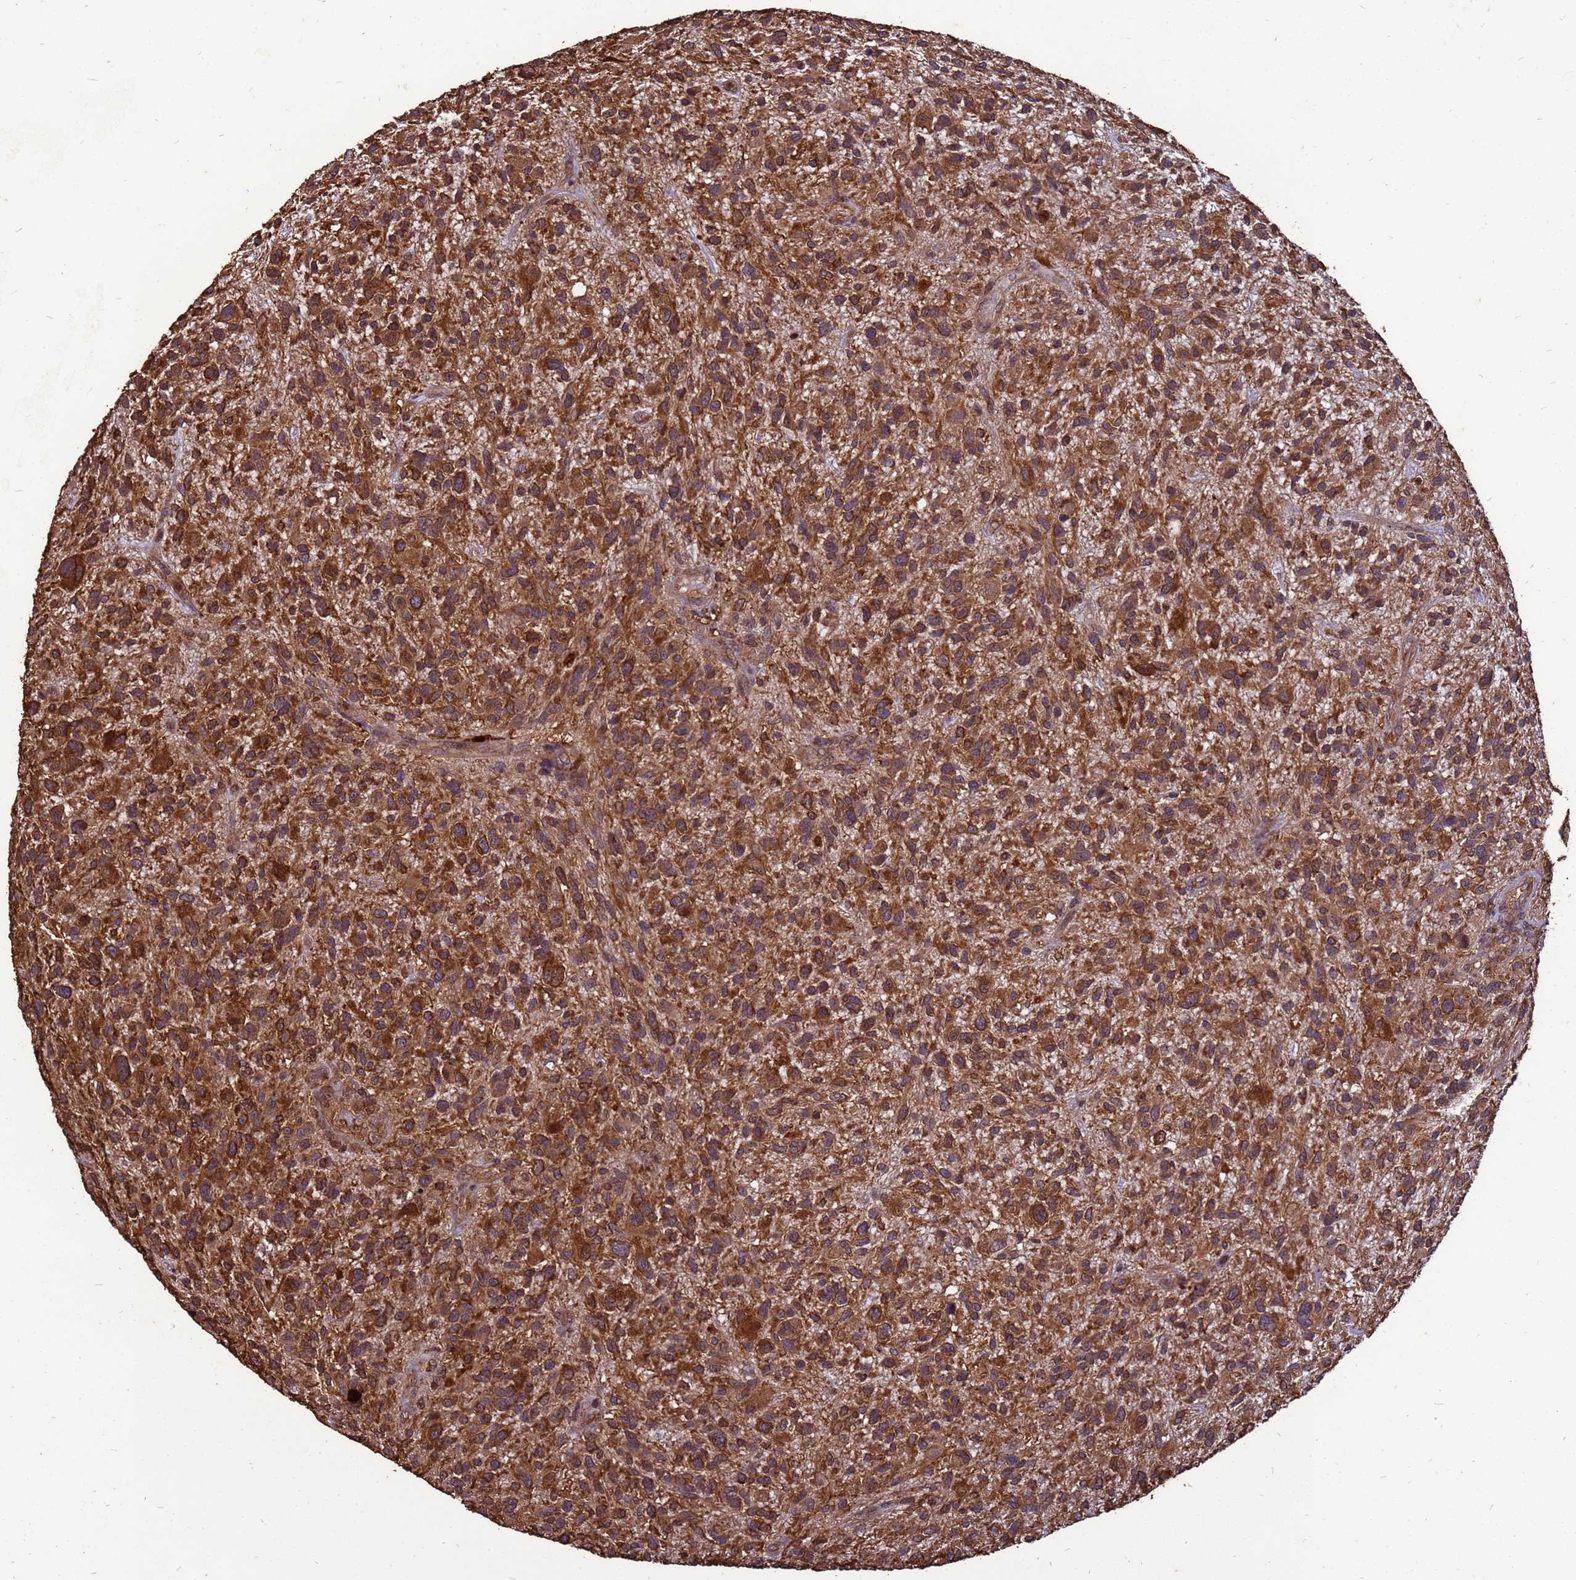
{"staining": {"intensity": "strong", "quantity": ">75%", "location": "cytoplasmic/membranous"}, "tissue": "glioma", "cell_type": "Tumor cells", "image_type": "cancer", "snomed": [{"axis": "morphology", "description": "Glioma, malignant, High grade"}, {"axis": "topography", "description": "Brain"}], "caption": "A high amount of strong cytoplasmic/membranous staining is present in about >75% of tumor cells in malignant high-grade glioma tissue.", "gene": "ZNF618", "patient": {"sex": "male", "age": 47}}